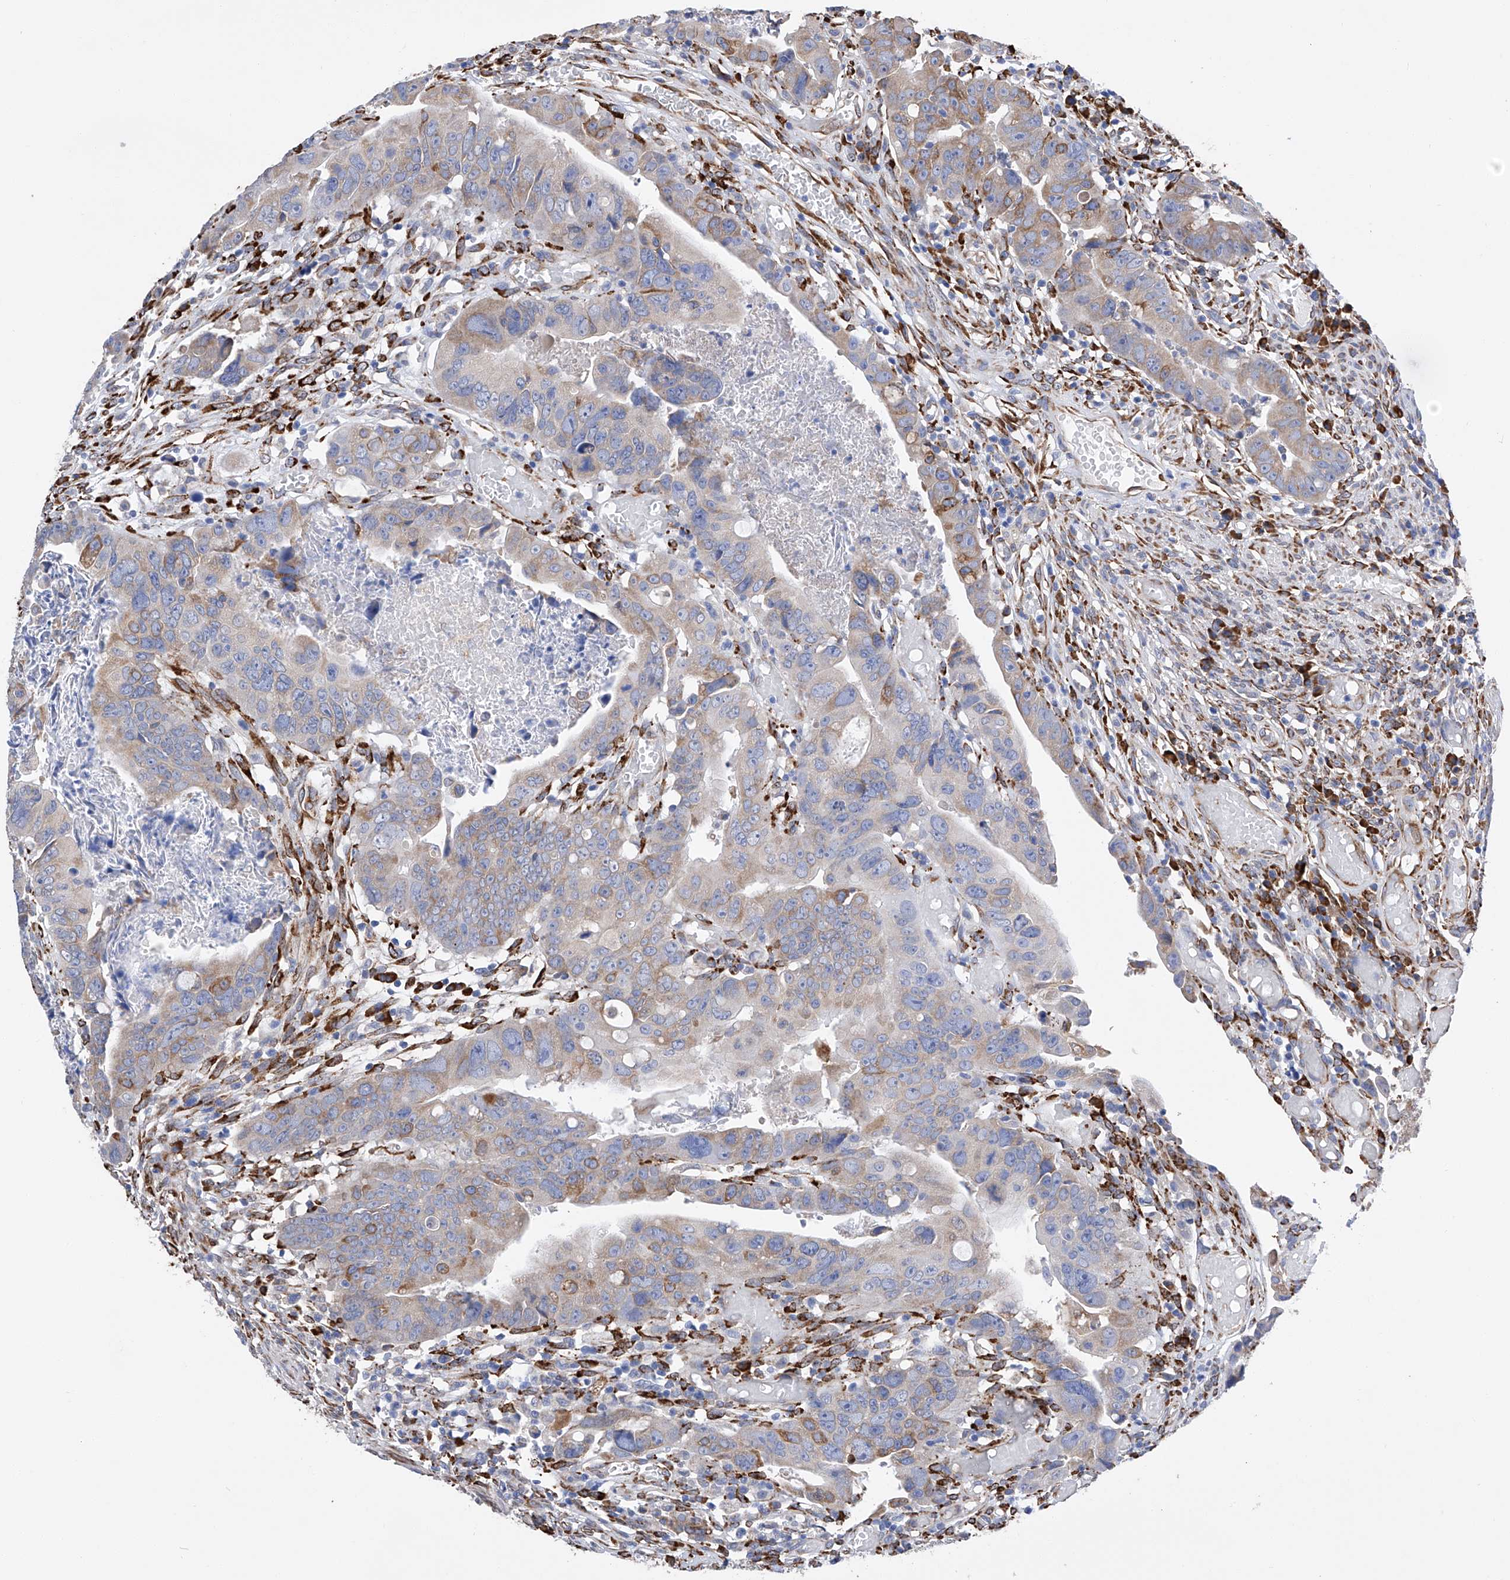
{"staining": {"intensity": "moderate", "quantity": "<25%", "location": "cytoplasmic/membranous"}, "tissue": "colorectal cancer", "cell_type": "Tumor cells", "image_type": "cancer", "snomed": [{"axis": "morphology", "description": "Adenocarcinoma, NOS"}, {"axis": "topography", "description": "Rectum"}], "caption": "Adenocarcinoma (colorectal) tissue reveals moderate cytoplasmic/membranous positivity in about <25% of tumor cells", "gene": "PDIA5", "patient": {"sex": "female", "age": 65}}